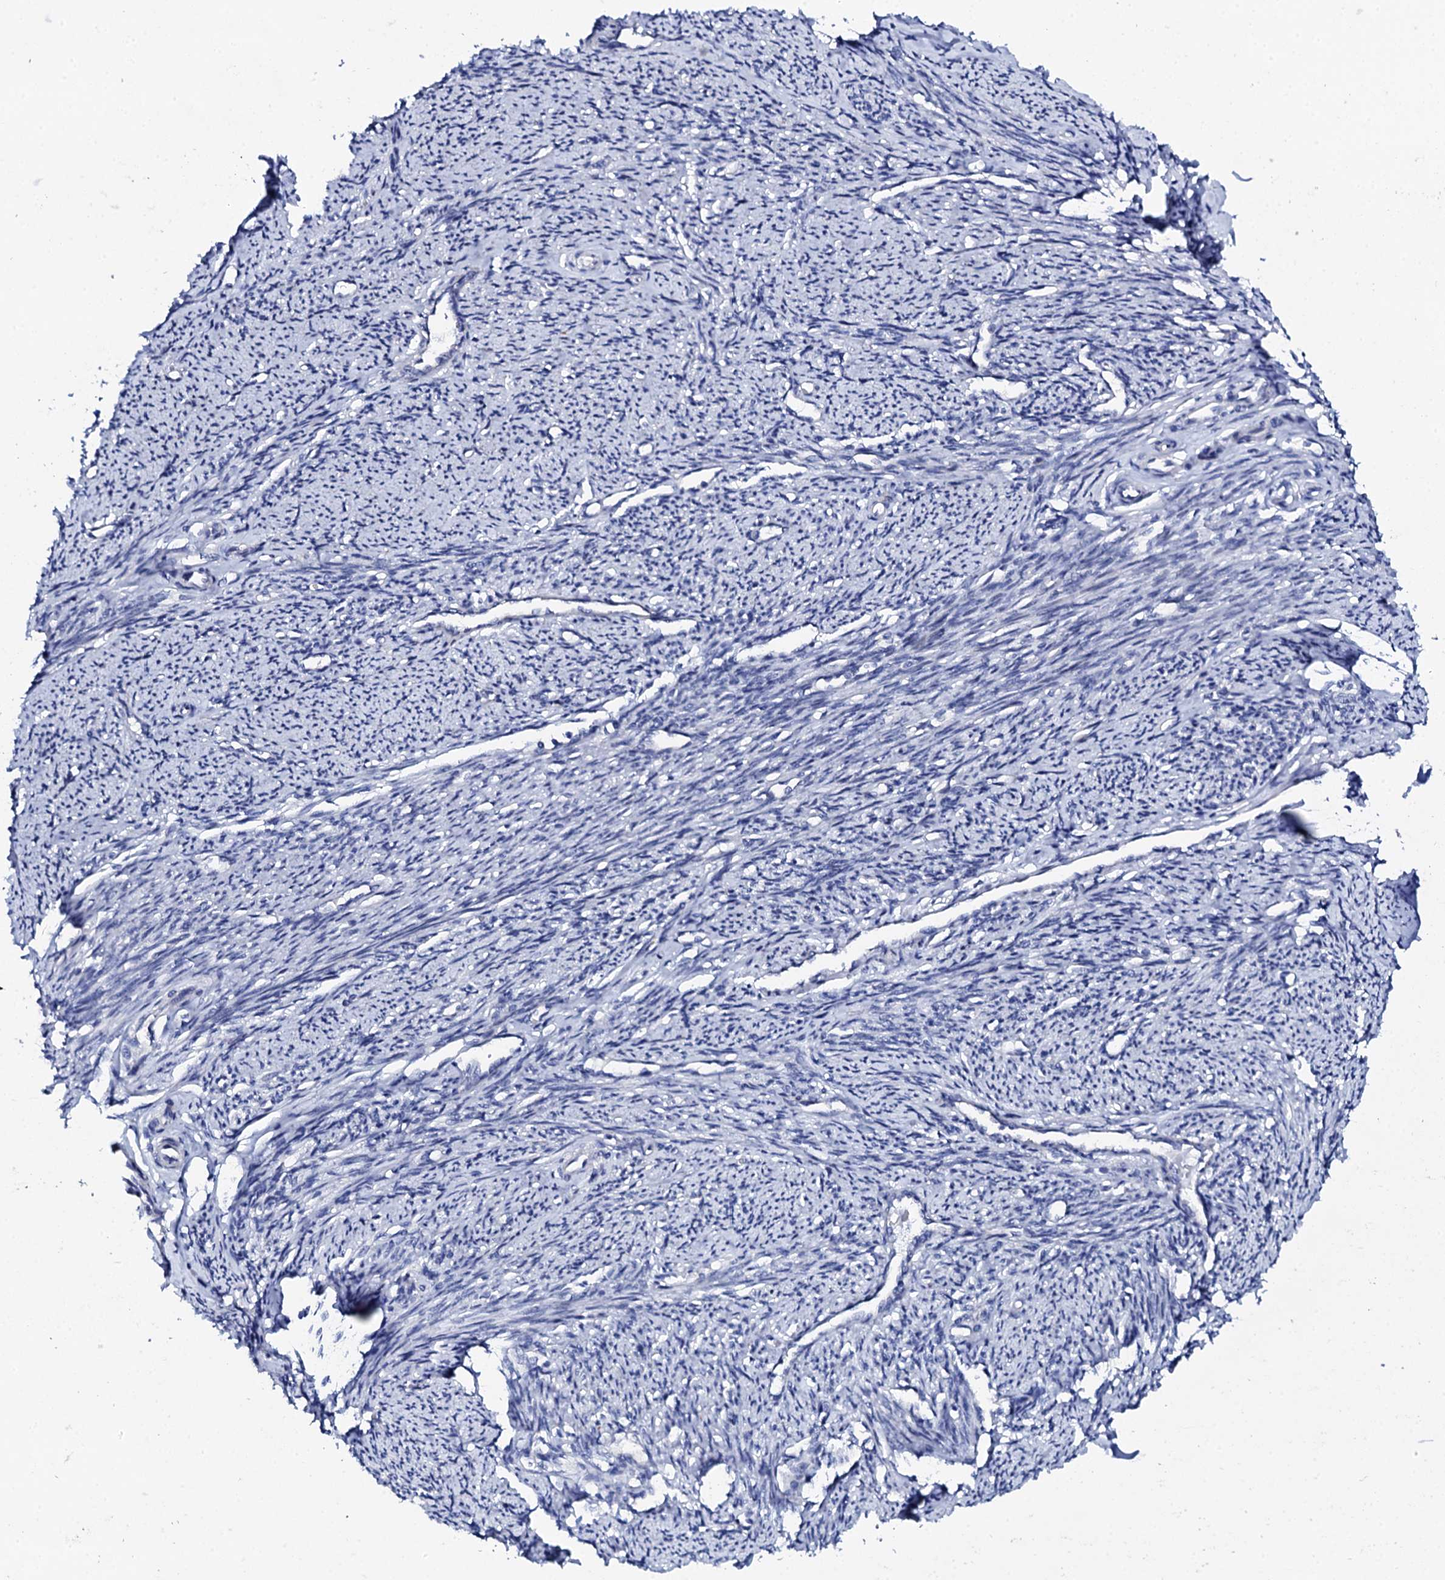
{"staining": {"intensity": "negative", "quantity": "none", "location": "none"}, "tissue": "smooth muscle", "cell_type": "Smooth muscle cells", "image_type": "normal", "snomed": [{"axis": "morphology", "description": "Normal tissue, NOS"}, {"axis": "topography", "description": "Smooth muscle"}, {"axis": "topography", "description": "Uterus"}], "caption": "DAB immunohistochemical staining of unremarkable smooth muscle displays no significant positivity in smooth muscle cells.", "gene": "NUDT13", "patient": {"sex": "female", "age": 59}}